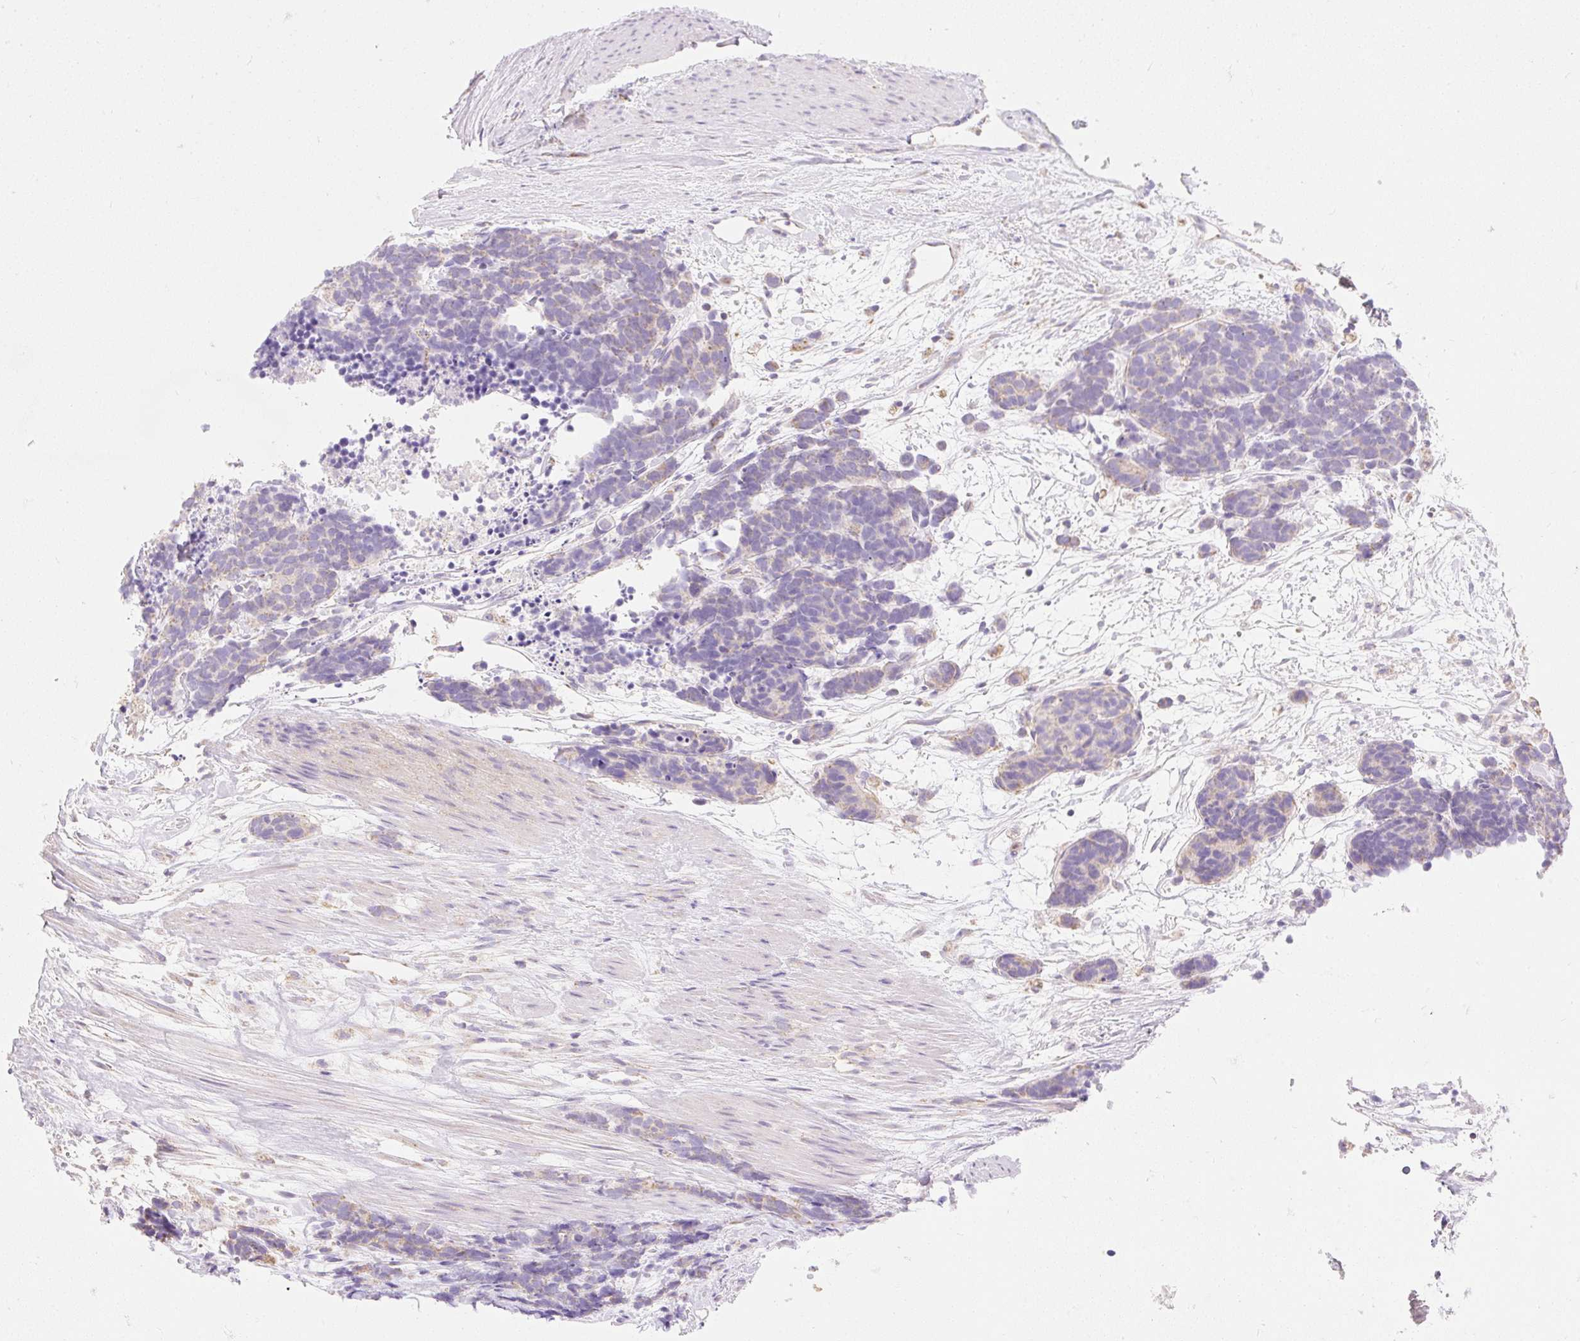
{"staining": {"intensity": "weak", "quantity": "<25%", "location": "cytoplasmic/membranous"}, "tissue": "carcinoid", "cell_type": "Tumor cells", "image_type": "cancer", "snomed": [{"axis": "morphology", "description": "Carcinoma, NOS"}, {"axis": "morphology", "description": "Carcinoid, malignant, NOS"}, {"axis": "topography", "description": "Prostate"}], "caption": "There is no significant staining in tumor cells of carcinoid.", "gene": "DHX35", "patient": {"sex": "male", "age": 57}}